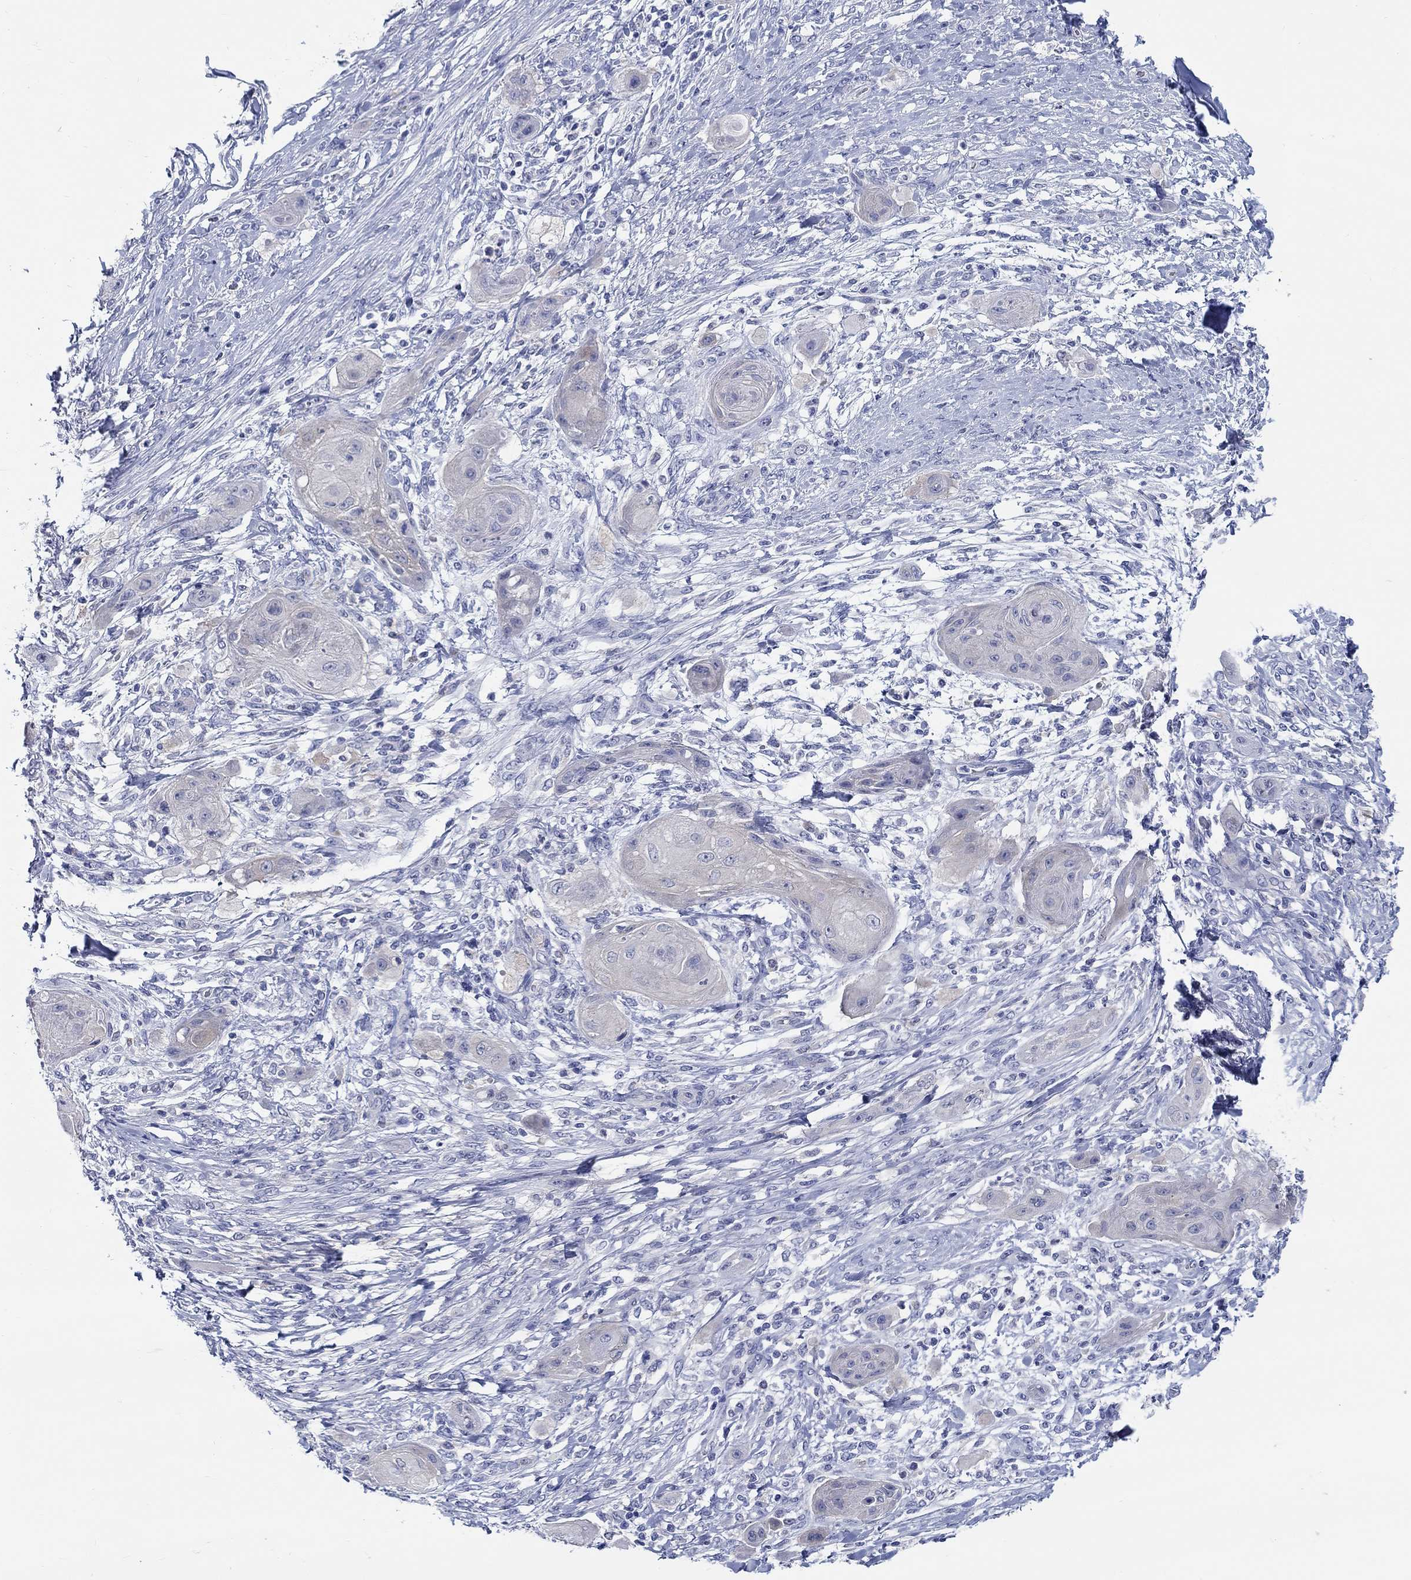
{"staining": {"intensity": "negative", "quantity": "none", "location": "none"}, "tissue": "skin cancer", "cell_type": "Tumor cells", "image_type": "cancer", "snomed": [{"axis": "morphology", "description": "Squamous cell carcinoma, NOS"}, {"axis": "topography", "description": "Skin"}], "caption": "A high-resolution image shows IHC staining of skin squamous cell carcinoma, which demonstrates no significant expression in tumor cells.", "gene": "RAP1GAP", "patient": {"sex": "male", "age": 62}}